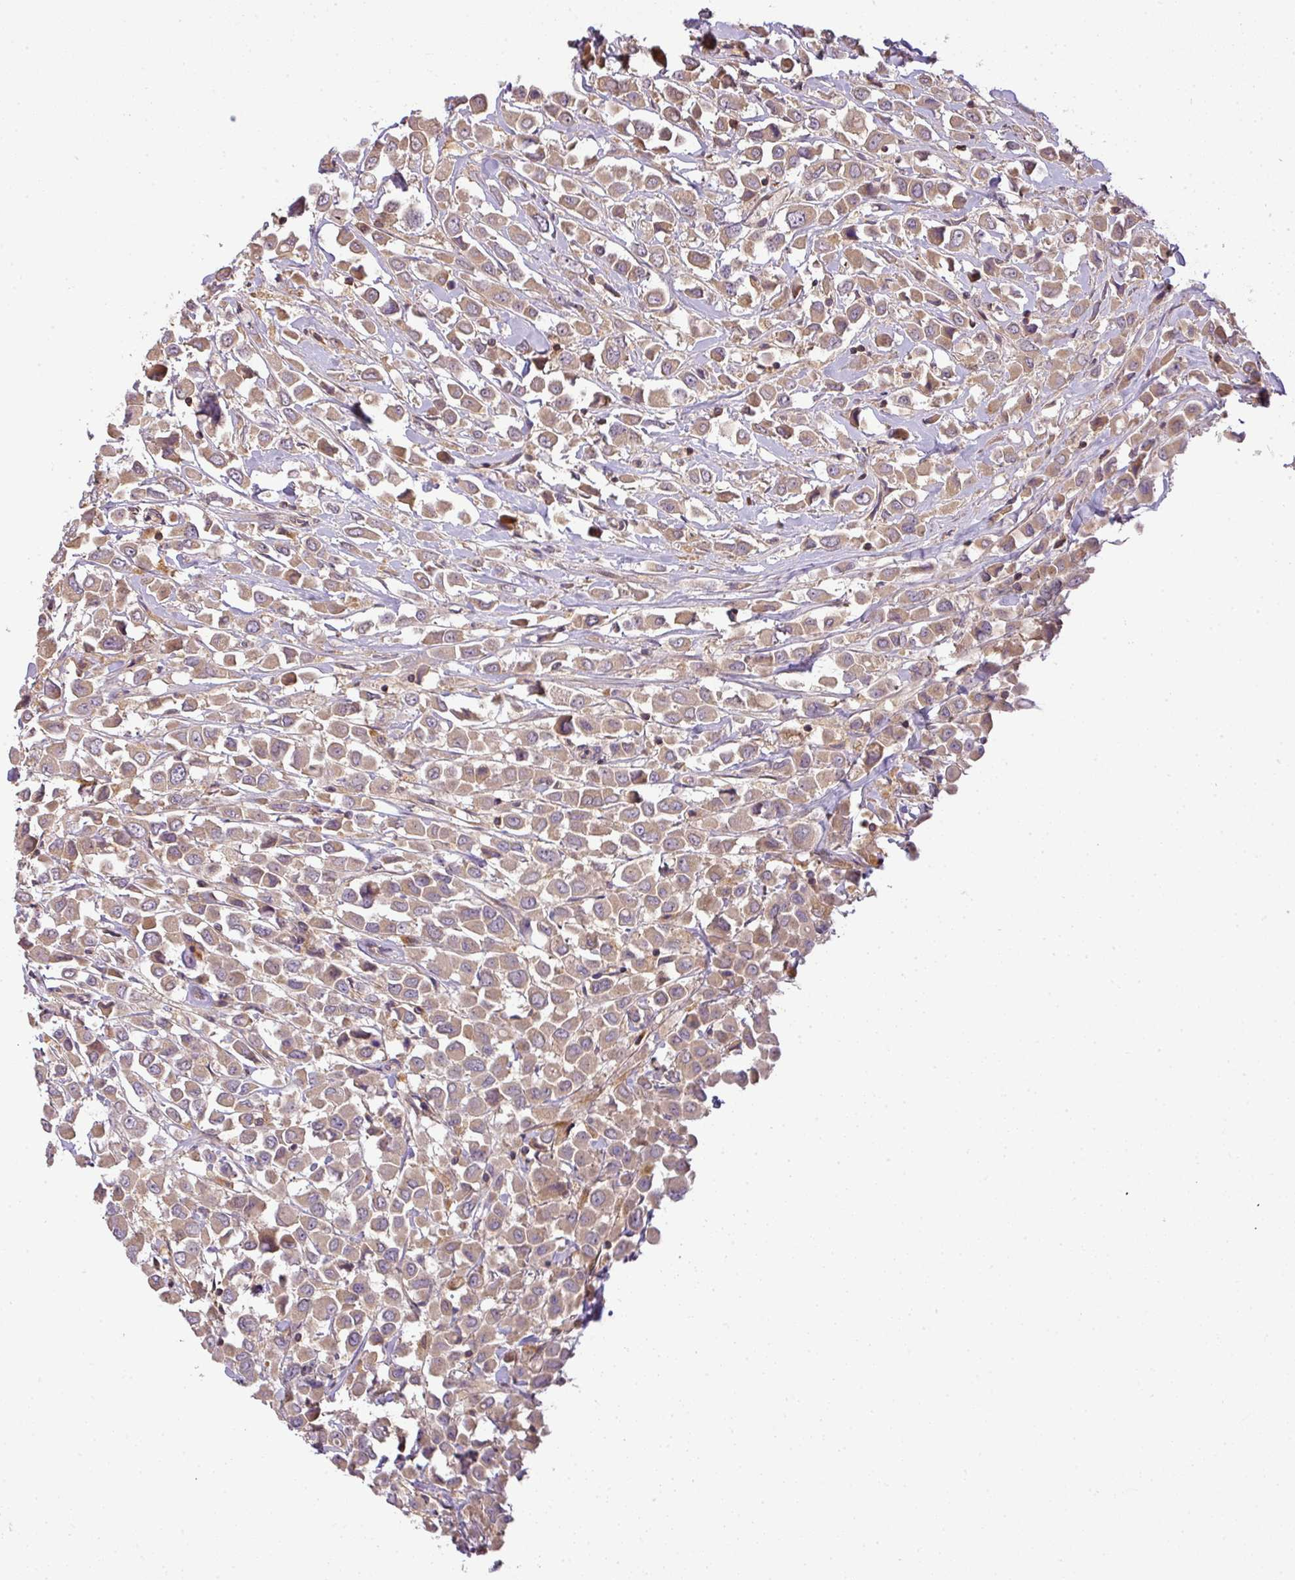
{"staining": {"intensity": "weak", "quantity": ">75%", "location": "cytoplasmic/membranous"}, "tissue": "breast cancer", "cell_type": "Tumor cells", "image_type": "cancer", "snomed": [{"axis": "morphology", "description": "Duct carcinoma"}, {"axis": "topography", "description": "Breast"}], "caption": "Immunohistochemistry (IHC) micrograph of breast cancer stained for a protein (brown), which exhibits low levels of weak cytoplasmic/membranous staining in about >75% of tumor cells.", "gene": "TCL1B", "patient": {"sex": "female", "age": 61}}